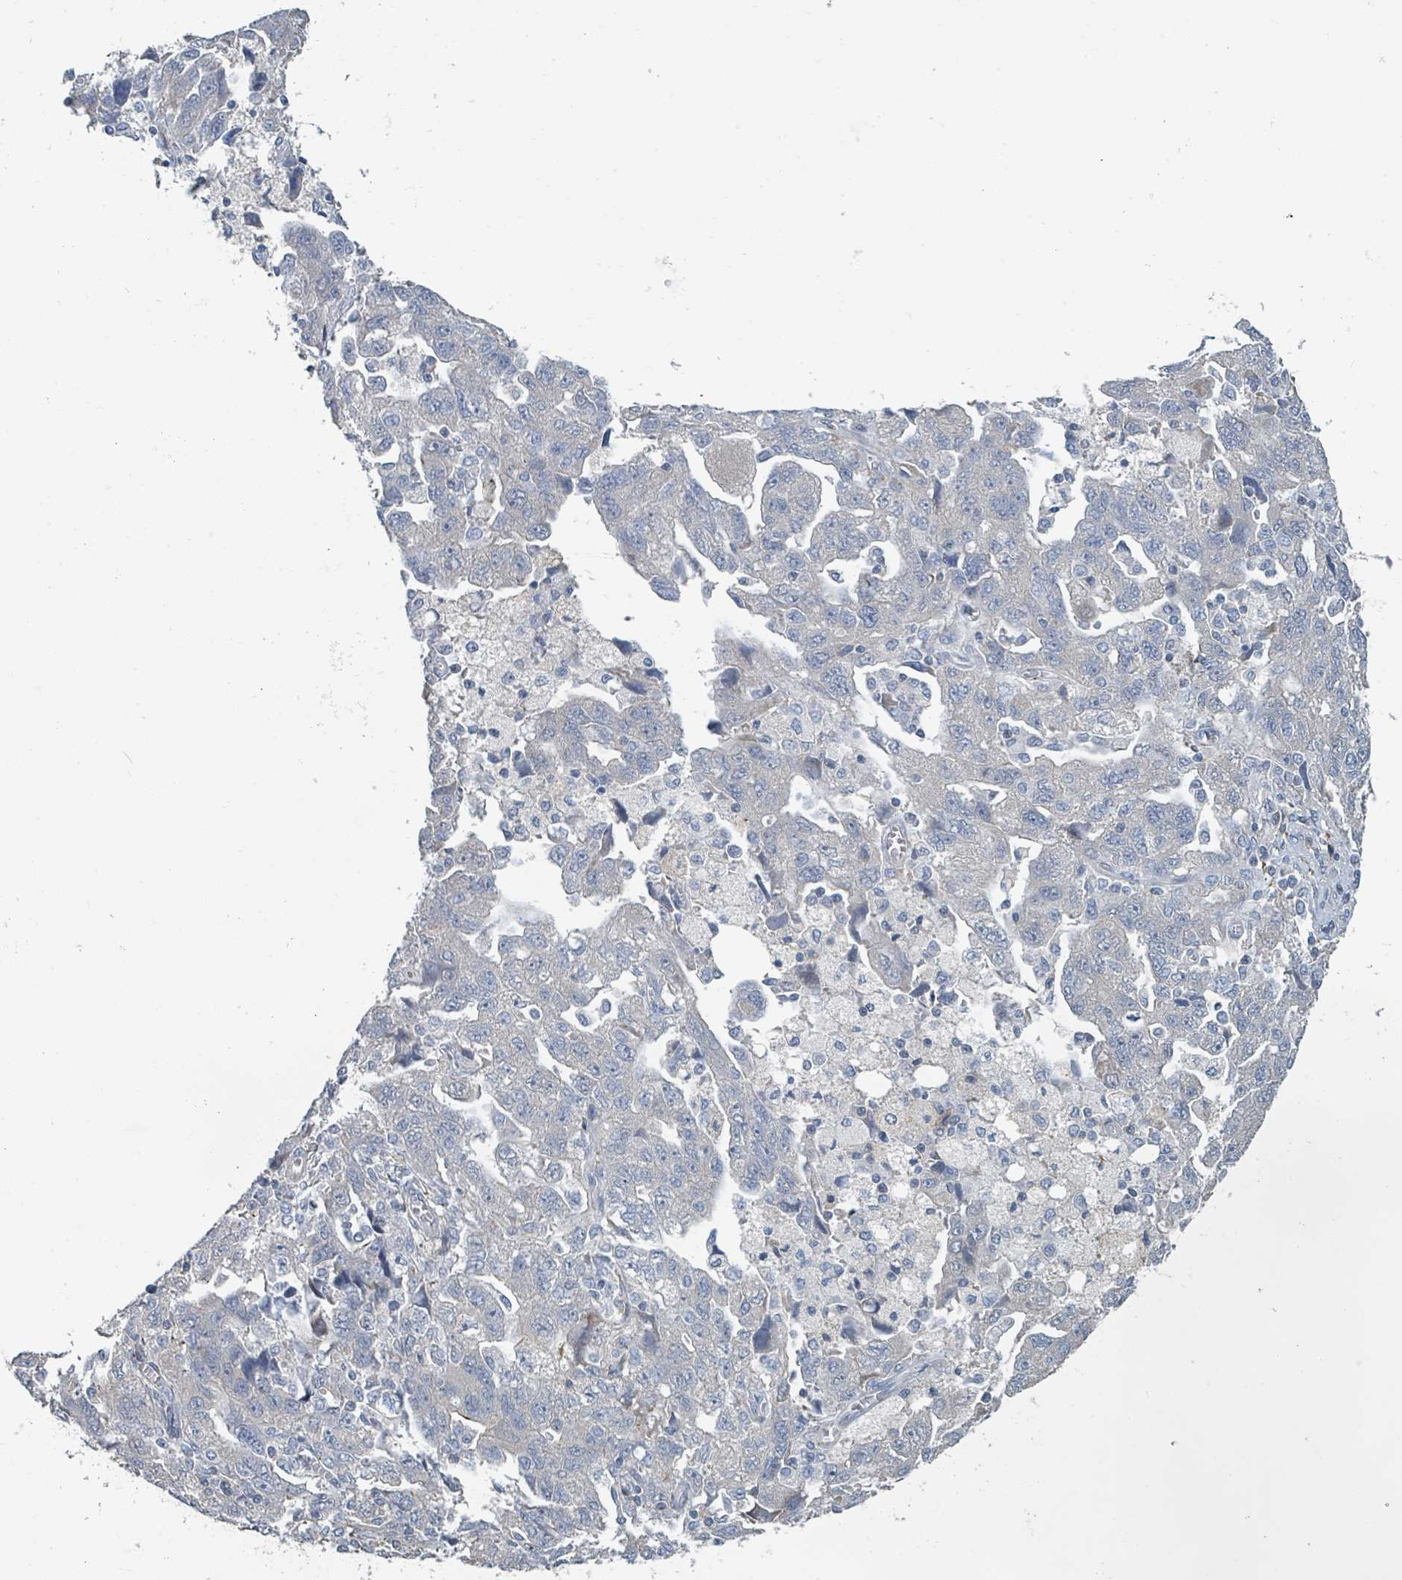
{"staining": {"intensity": "negative", "quantity": "none", "location": "none"}, "tissue": "ovarian cancer", "cell_type": "Tumor cells", "image_type": "cancer", "snomed": [{"axis": "morphology", "description": "Carcinoma, NOS"}, {"axis": "morphology", "description": "Cystadenocarcinoma, serous, NOS"}, {"axis": "topography", "description": "Ovary"}], "caption": "Tumor cells show no significant expression in ovarian cancer.", "gene": "LRRC42", "patient": {"sex": "female", "age": 69}}